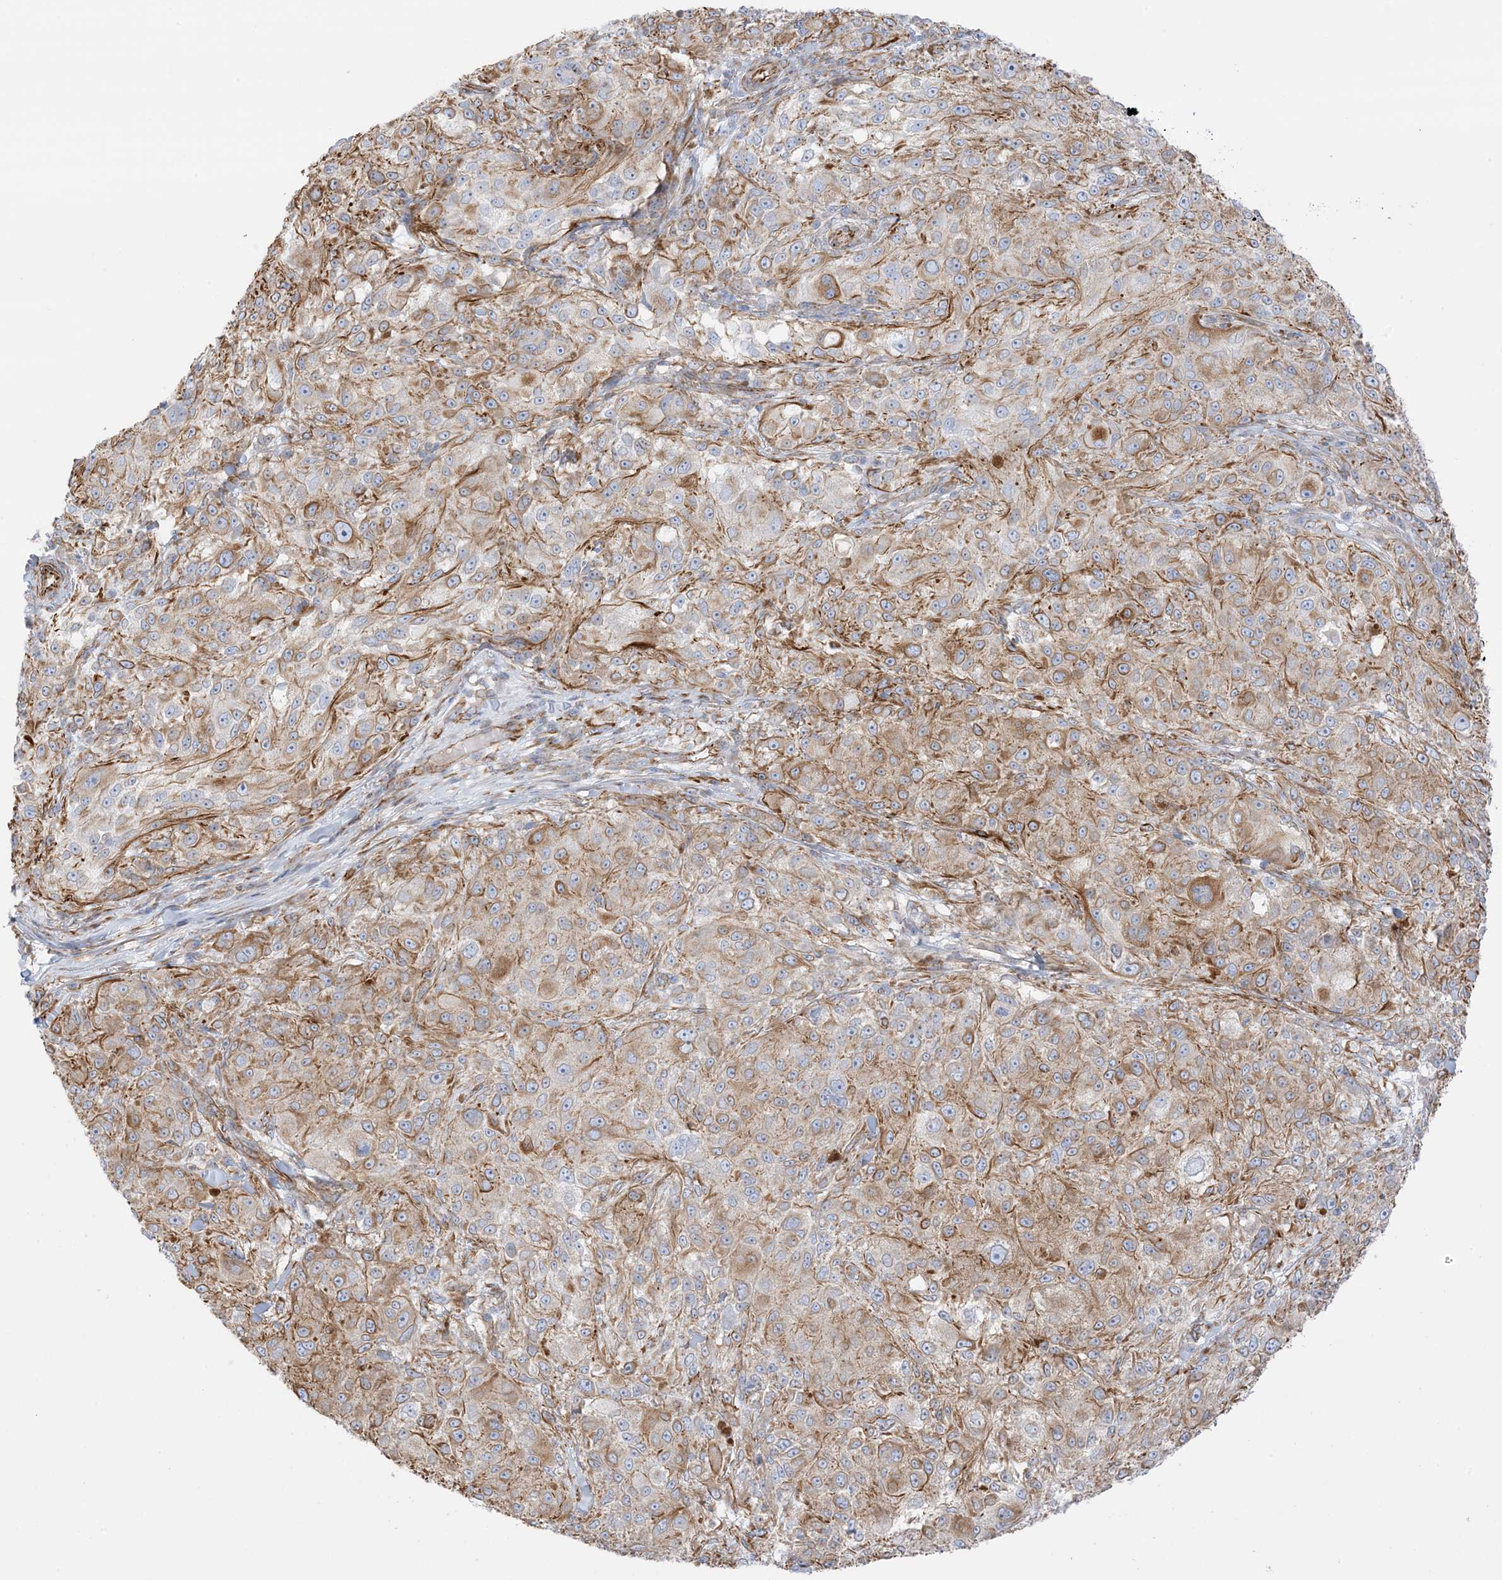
{"staining": {"intensity": "moderate", "quantity": ">75%", "location": "cytoplasmic/membranous"}, "tissue": "melanoma", "cell_type": "Tumor cells", "image_type": "cancer", "snomed": [{"axis": "morphology", "description": "Necrosis, NOS"}, {"axis": "morphology", "description": "Malignant melanoma, NOS"}, {"axis": "topography", "description": "Skin"}], "caption": "Moderate cytoplasmic/membranous expression is appreciated in about >75% of tumor cells in malignant melanoma.", "gene": "PID1", "patient": {"sex": "female", "age": 87}}